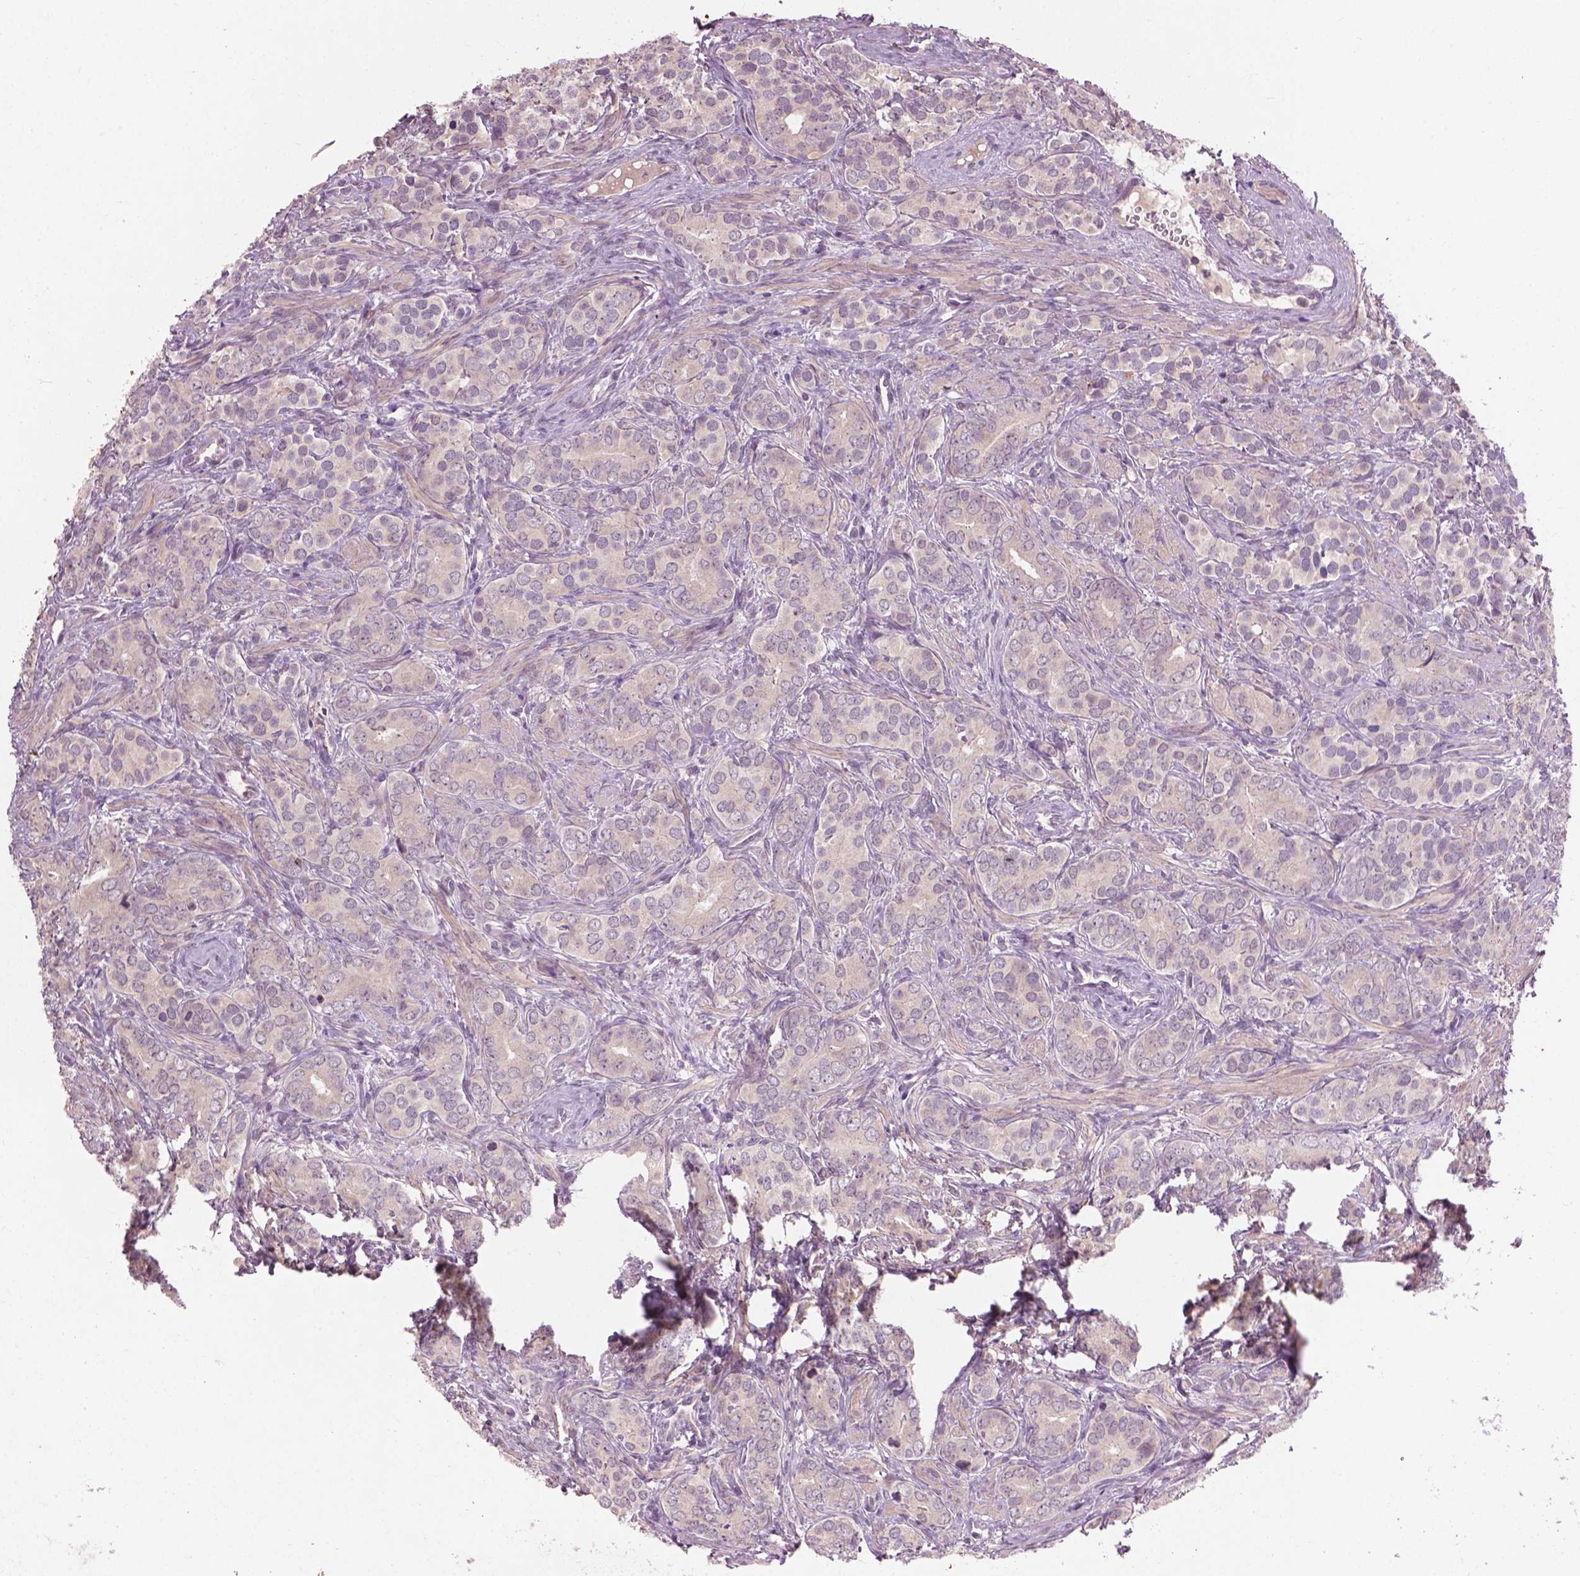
{"staining": {"intensity": "negative", "quantity": "none", "location": "none"}, "tissue": "prostate cancer", "cell_type": "Tumor cells", "image_type": "cancer", "snomed": [{"axis": "morphology", "description": "Adenocarcinoma, High grade"}, {"axis": "topography", "description": "Prostate"}], "caption": "Immunohistochemical staining of human adenocarcinoma (high-grade) (prostate) demonstrates no significant positivity in tumor cells. The staining was performed using DAB (3,3'-diaminobenzidine) to visualize the protein expression in brown, while the nuclei were stained in blue with hematoxylin (Magnification: 20x).", "gene": "KRT17", "patient": {"sex": "male", "age": 84}}